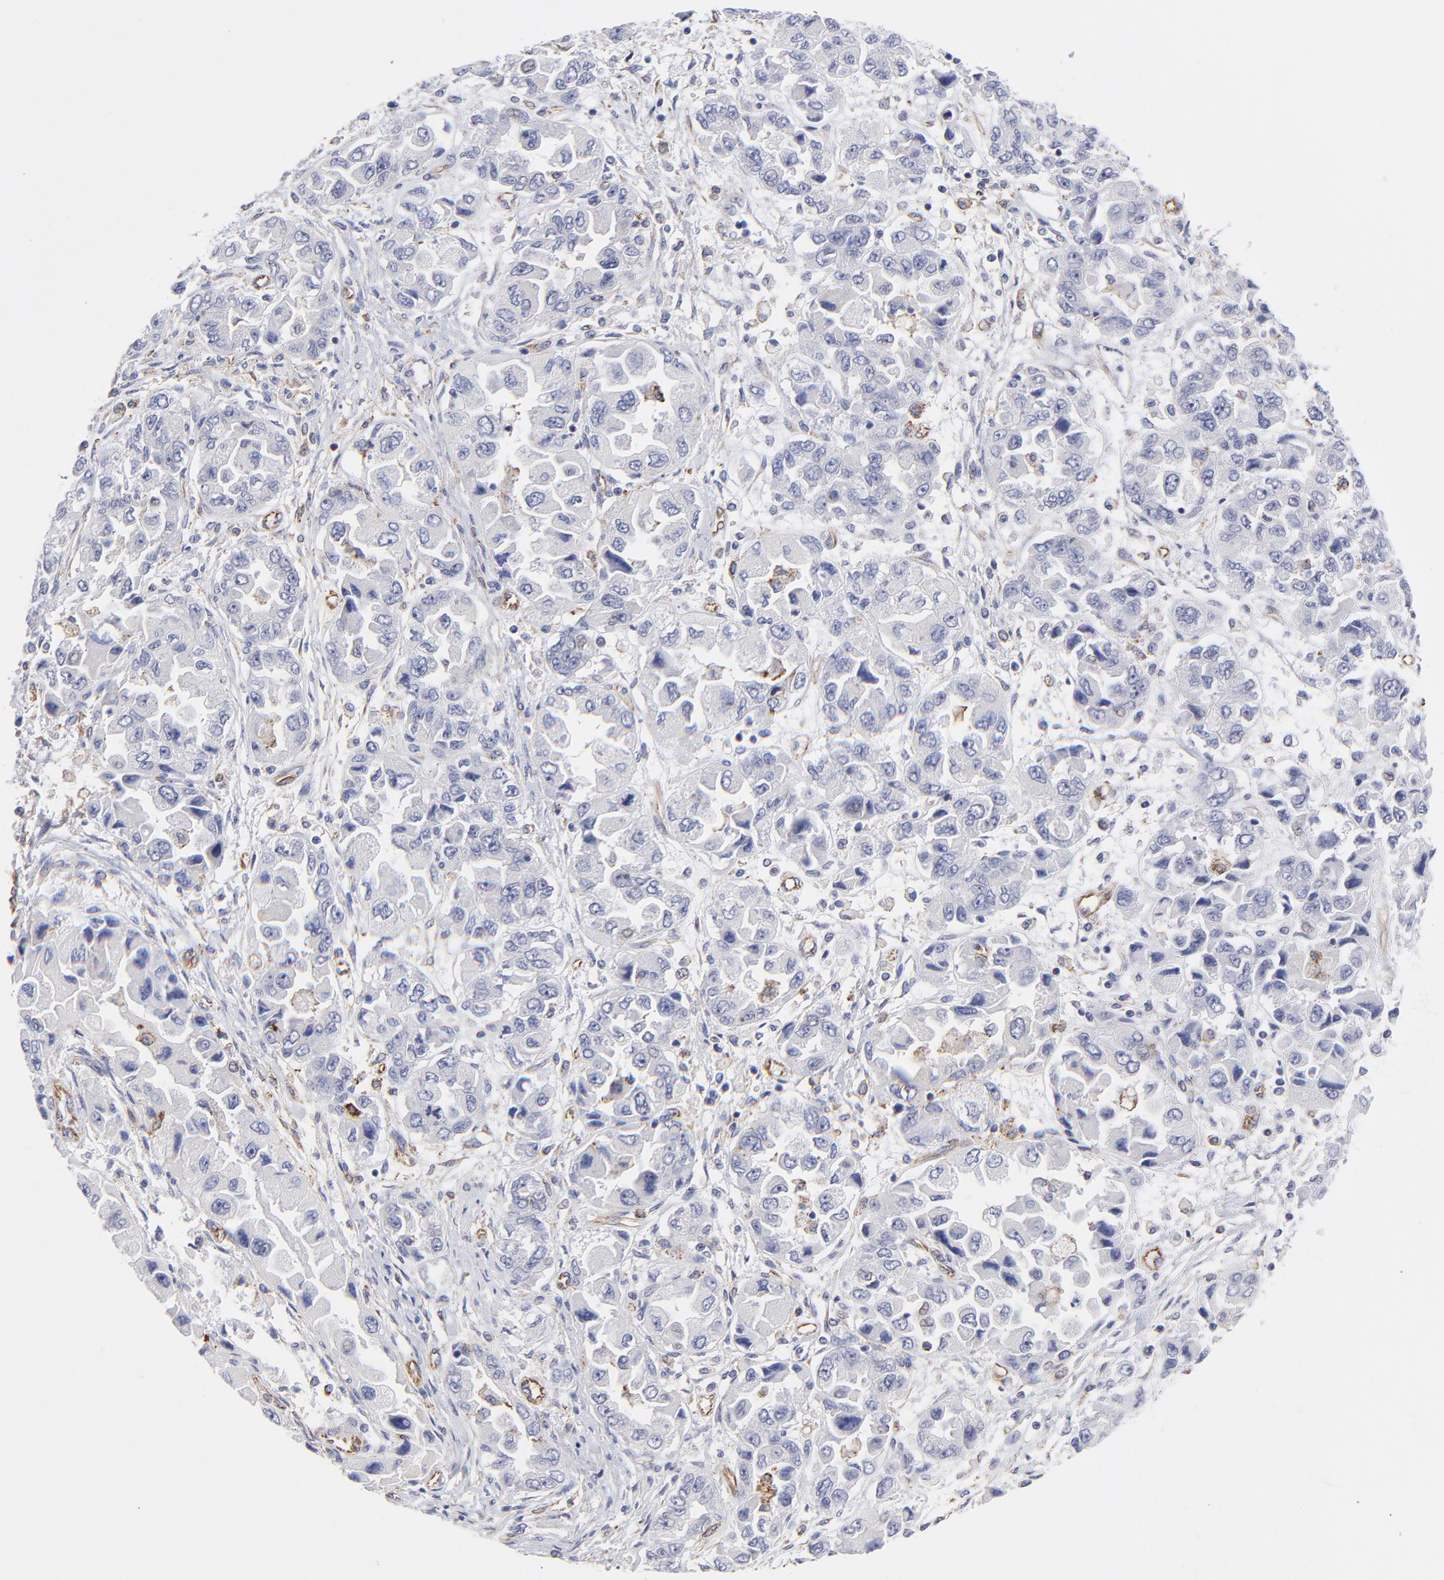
{"staining": {"intensity": "weak", "quantity": "<25%", "location": "cytoplasmic/membranous"}, "tissue": "ovarian cancer", "cell_type": "Tumor cells", "image_type": "cancer", "snomed": [{"axis": "morphology", "description": "Cystadenocarcinoma, serous, NOS"}, {"axis": "topography", "description": "Ovary"}], "caption": "This is an immunohistochemistry micrograph of serous cystadenocarcinoma (ovarian). There is no staining in tumor cells.", "gene": "COX8C", "patient": {"sex": "female", "age": 84}}